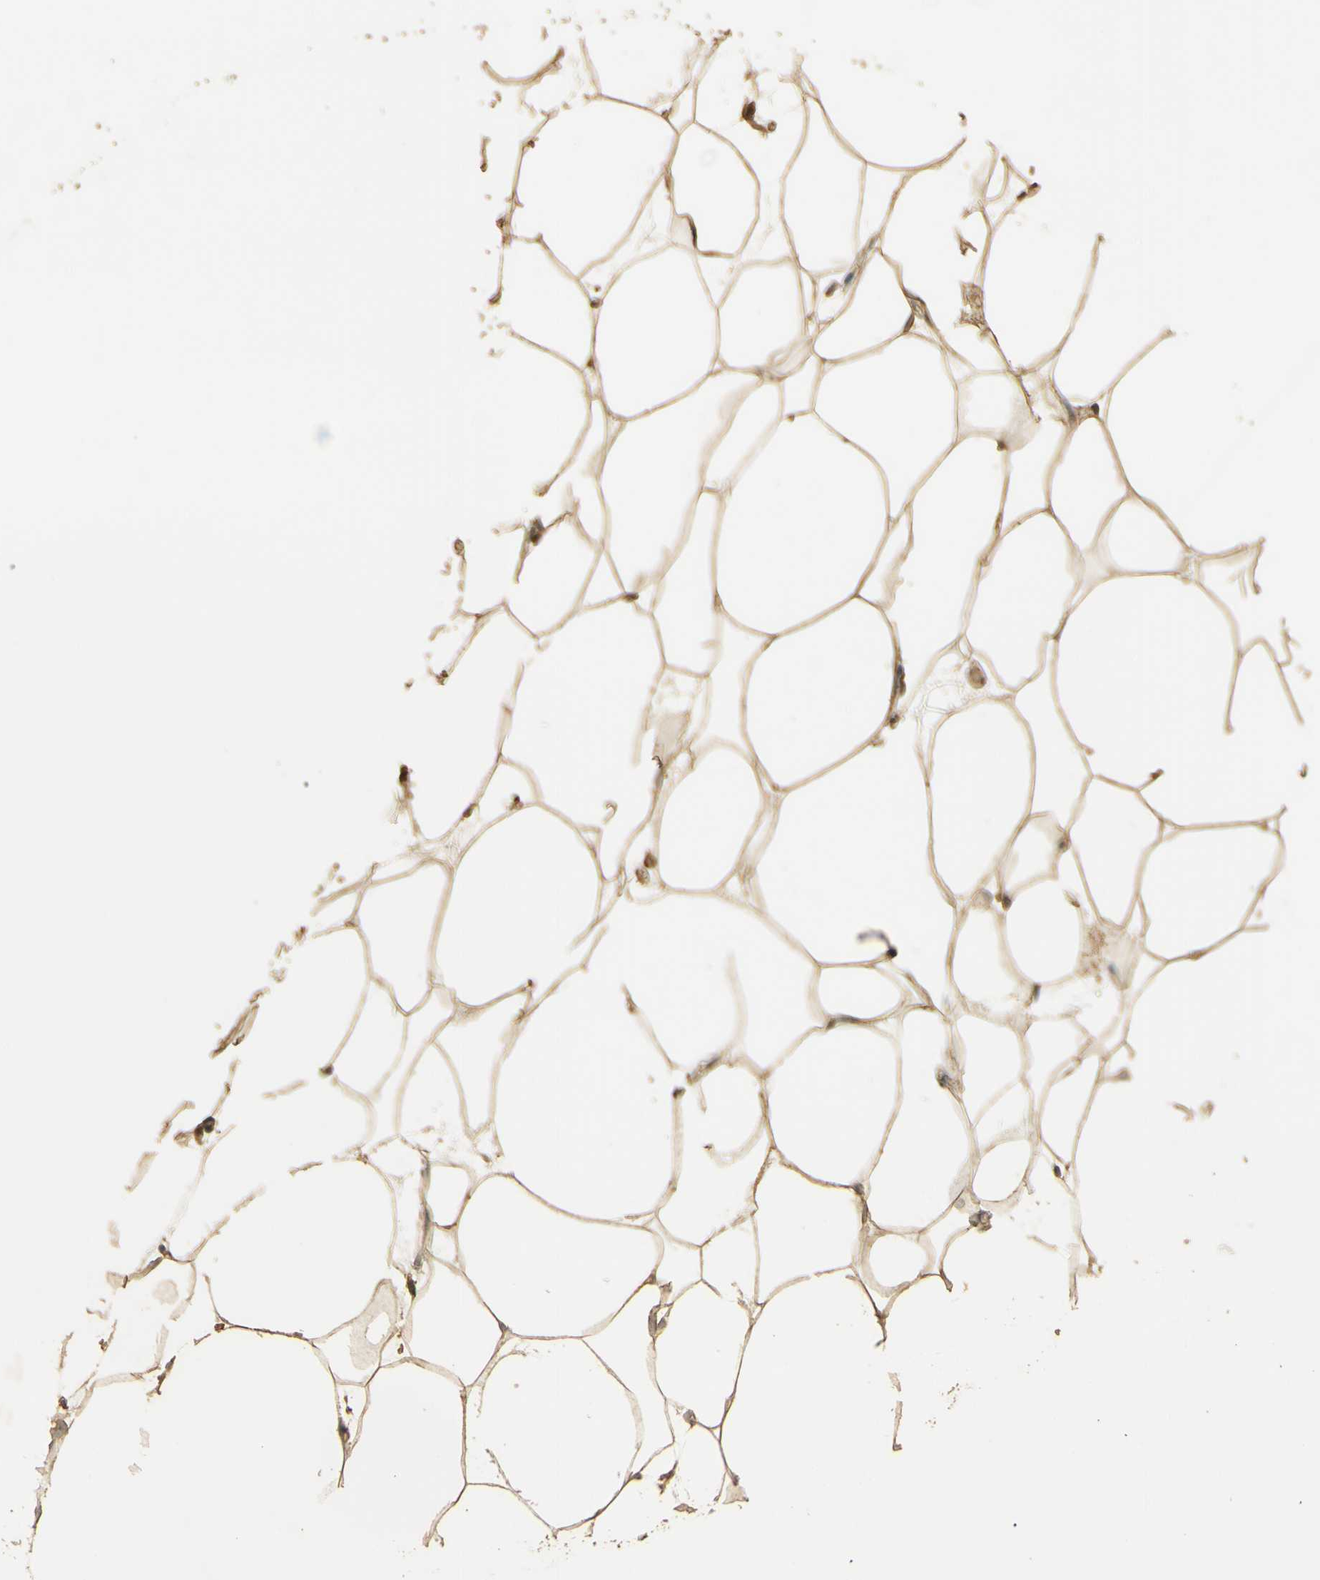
{"staining": {"intensity": "moderate", "quantity": ">75%", "location": "cytoplasmic/membranous"}, "tissue": "adipose tissue", "cell_type": "Adipocytes", "image_type": "normal", "snomed": [{"axis": "morphology", "description": "Normal tissue, NOS"}, {"axis": "morphology", "description": "Duct carcinoma"}, {"axis": "topography", "description": "Breast"}, {"axis": "topography", "description": "Adipose tissue"}], "caption": "An immunohistochemistry histopathology image of unremarkable tissue is shown. Protein staining in brown highlights moderate cytoplasmic/membranous positivity in adipose tissue within adipocytes. (Brightfield microscopy of DAB IHC at high magnification).", "gene": "UXS1", "patient": {"sex": "female", "age": 37}}